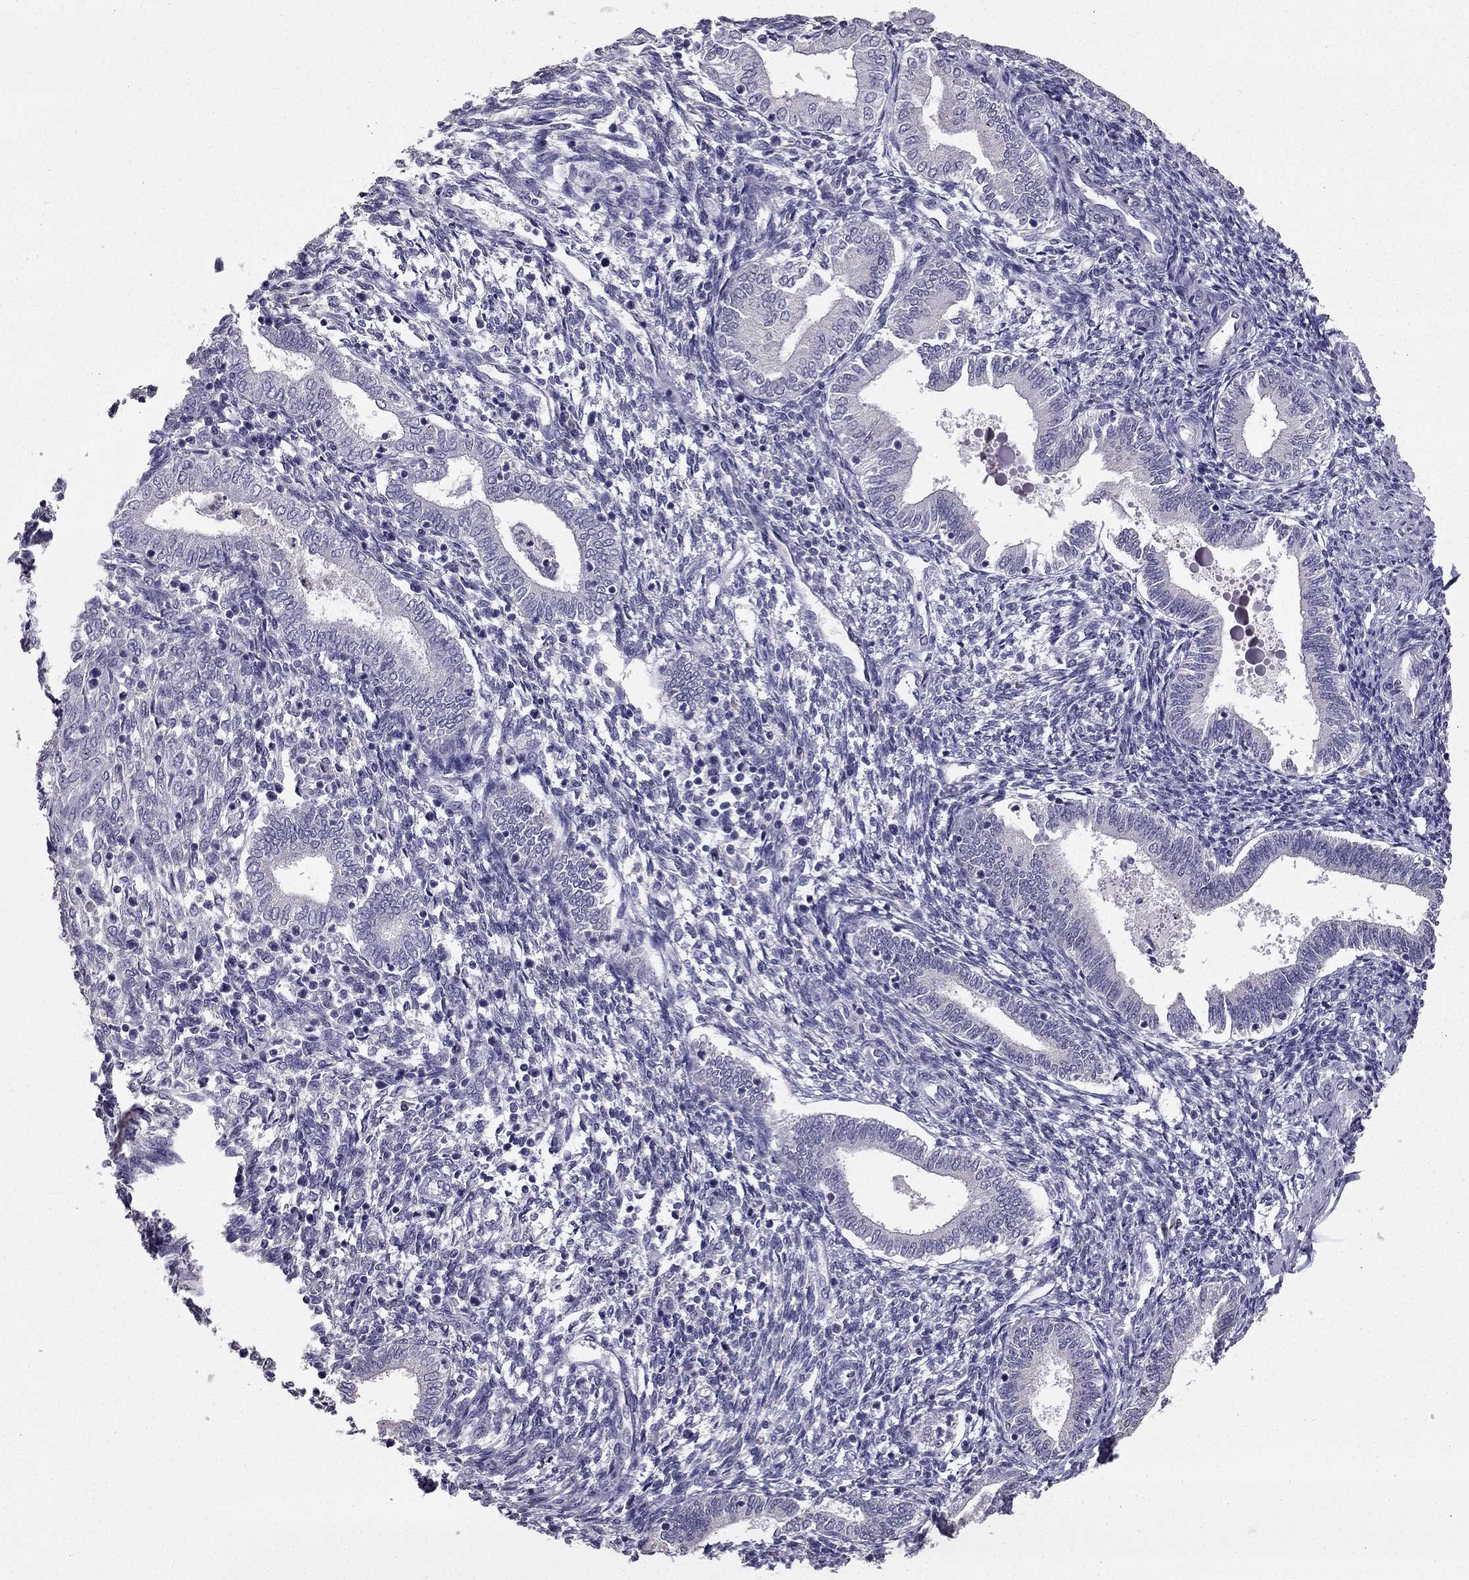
{"staining": {"intensity": "negative", "quantity": "none", "location": "none"}, "tissue": "endometrium", "cell_type": "Cells in endometrial stroma", "image_type": "normal", "snomed": [{"axis": "morphology", "description": "Normal tissue, NOS"}, {"axis": "topography", "description": "Endometrium"}], "caption": "Image shows no protein expression in cells in endometrial stroma of normal endometrium. Brightfield microscopy of immunohistochemistry stained with DAB (3,3'-diaminobenzidine) (brown) and hematoxylin (blue), captured at high magnification.", "gene": "ARHGAP11A", "patient": {"sex": "female", "age": 42}}